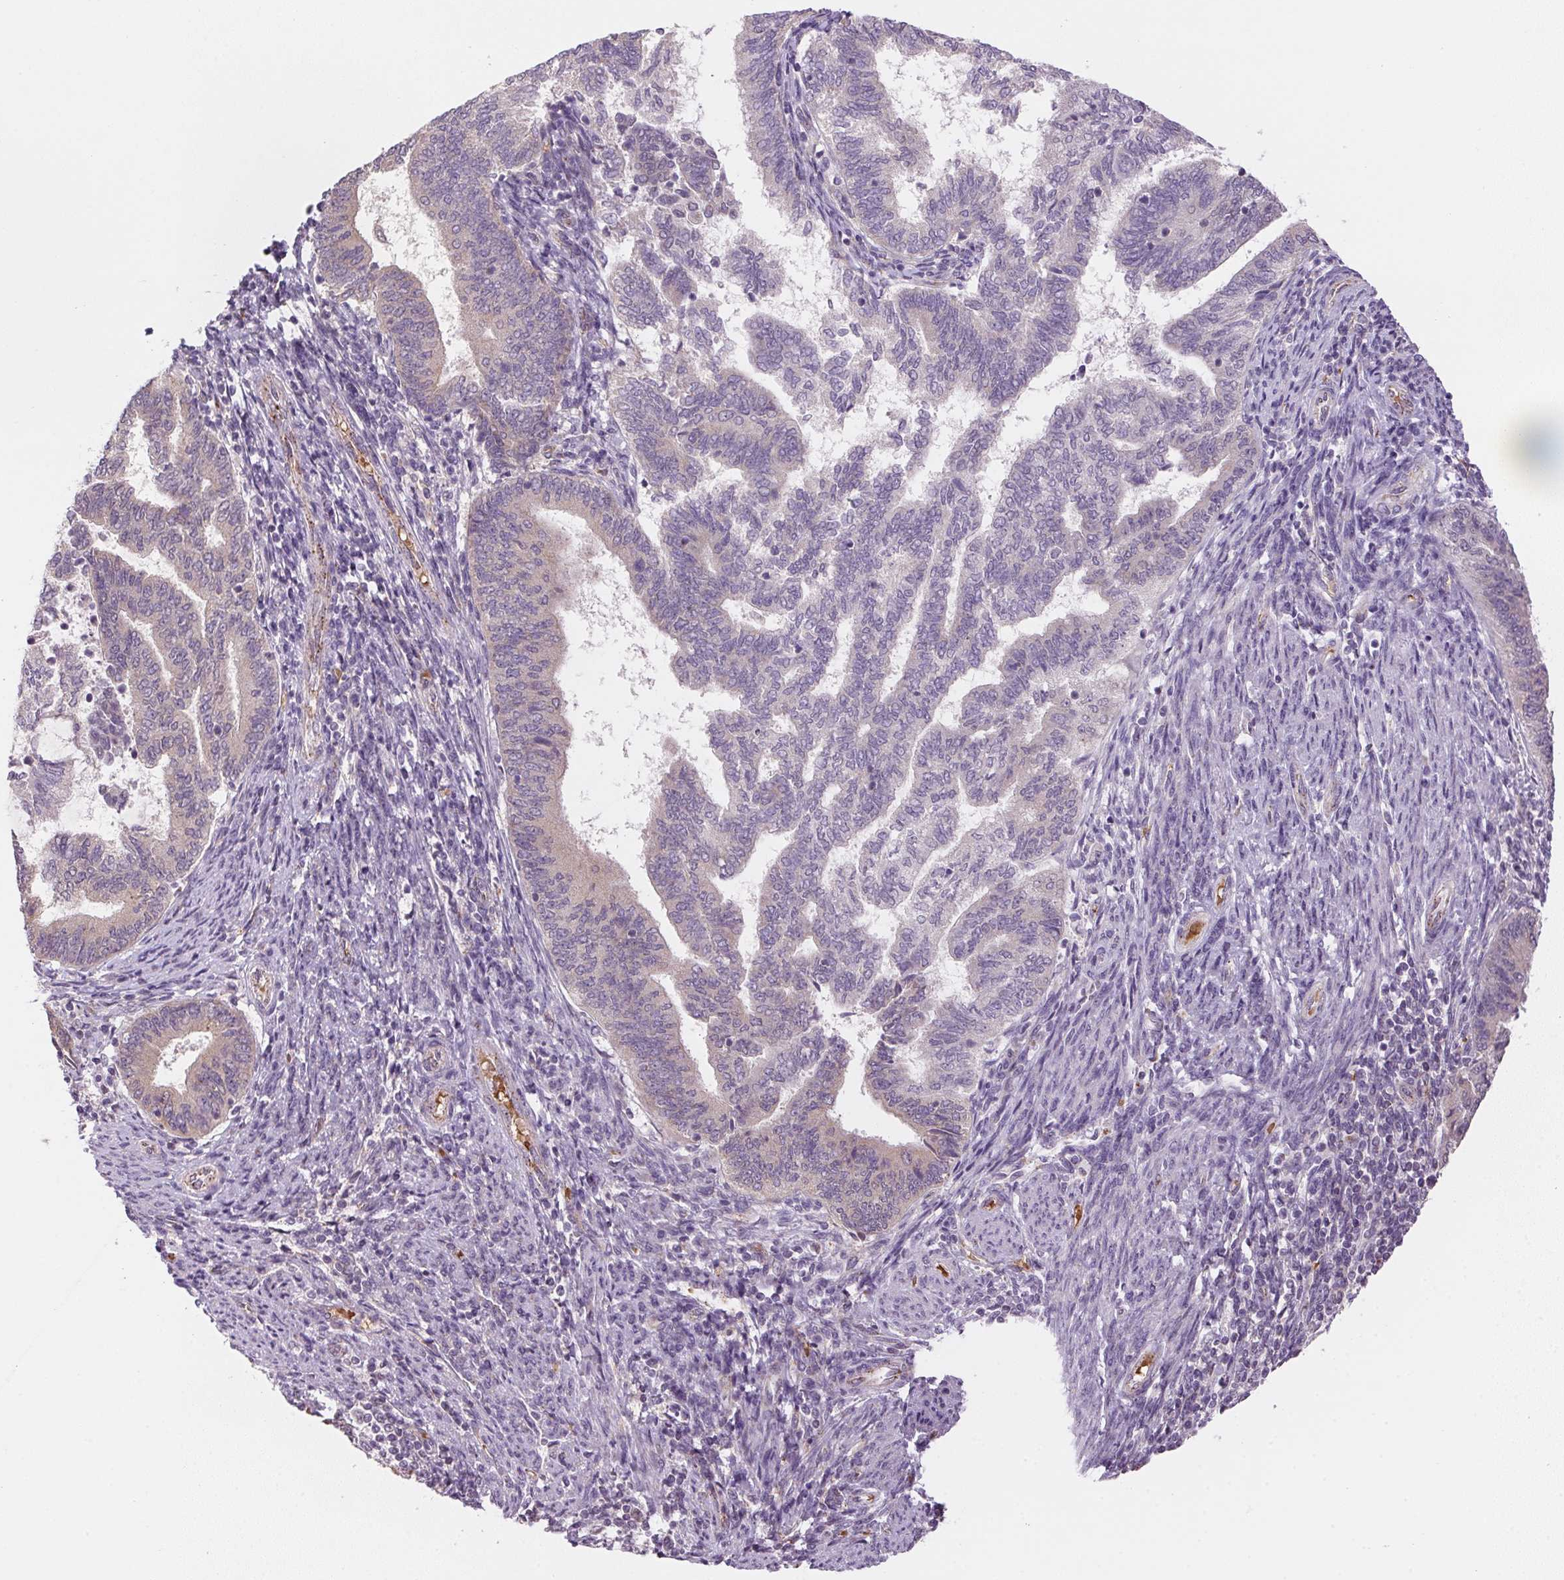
{"staining": {"intensity": "negative", "quantity": "none", "location": "none"}, "tissue": "endometrial cancer", "cell_type": "Tumor cells", "image_type": "cancer", "snomed": [{"axis": "morphology", "description": "Adenocarcinoma, NOS"}, {"axis": "topography", "description": "Endometrium"}], "caption": "Immunohistochemistry (IHC) of human endometrial cancer (adenocarcinoma) shows no positivity in tumor cells. (Stains: DAB (3,3'-diaminobenzidine) immunohistochemistry with hematoxylin counter stain, Microscopy: brightfield microscopy at high magnification).", "gene": "METTL13", "patient": {"sex": "female", "age": 65}}